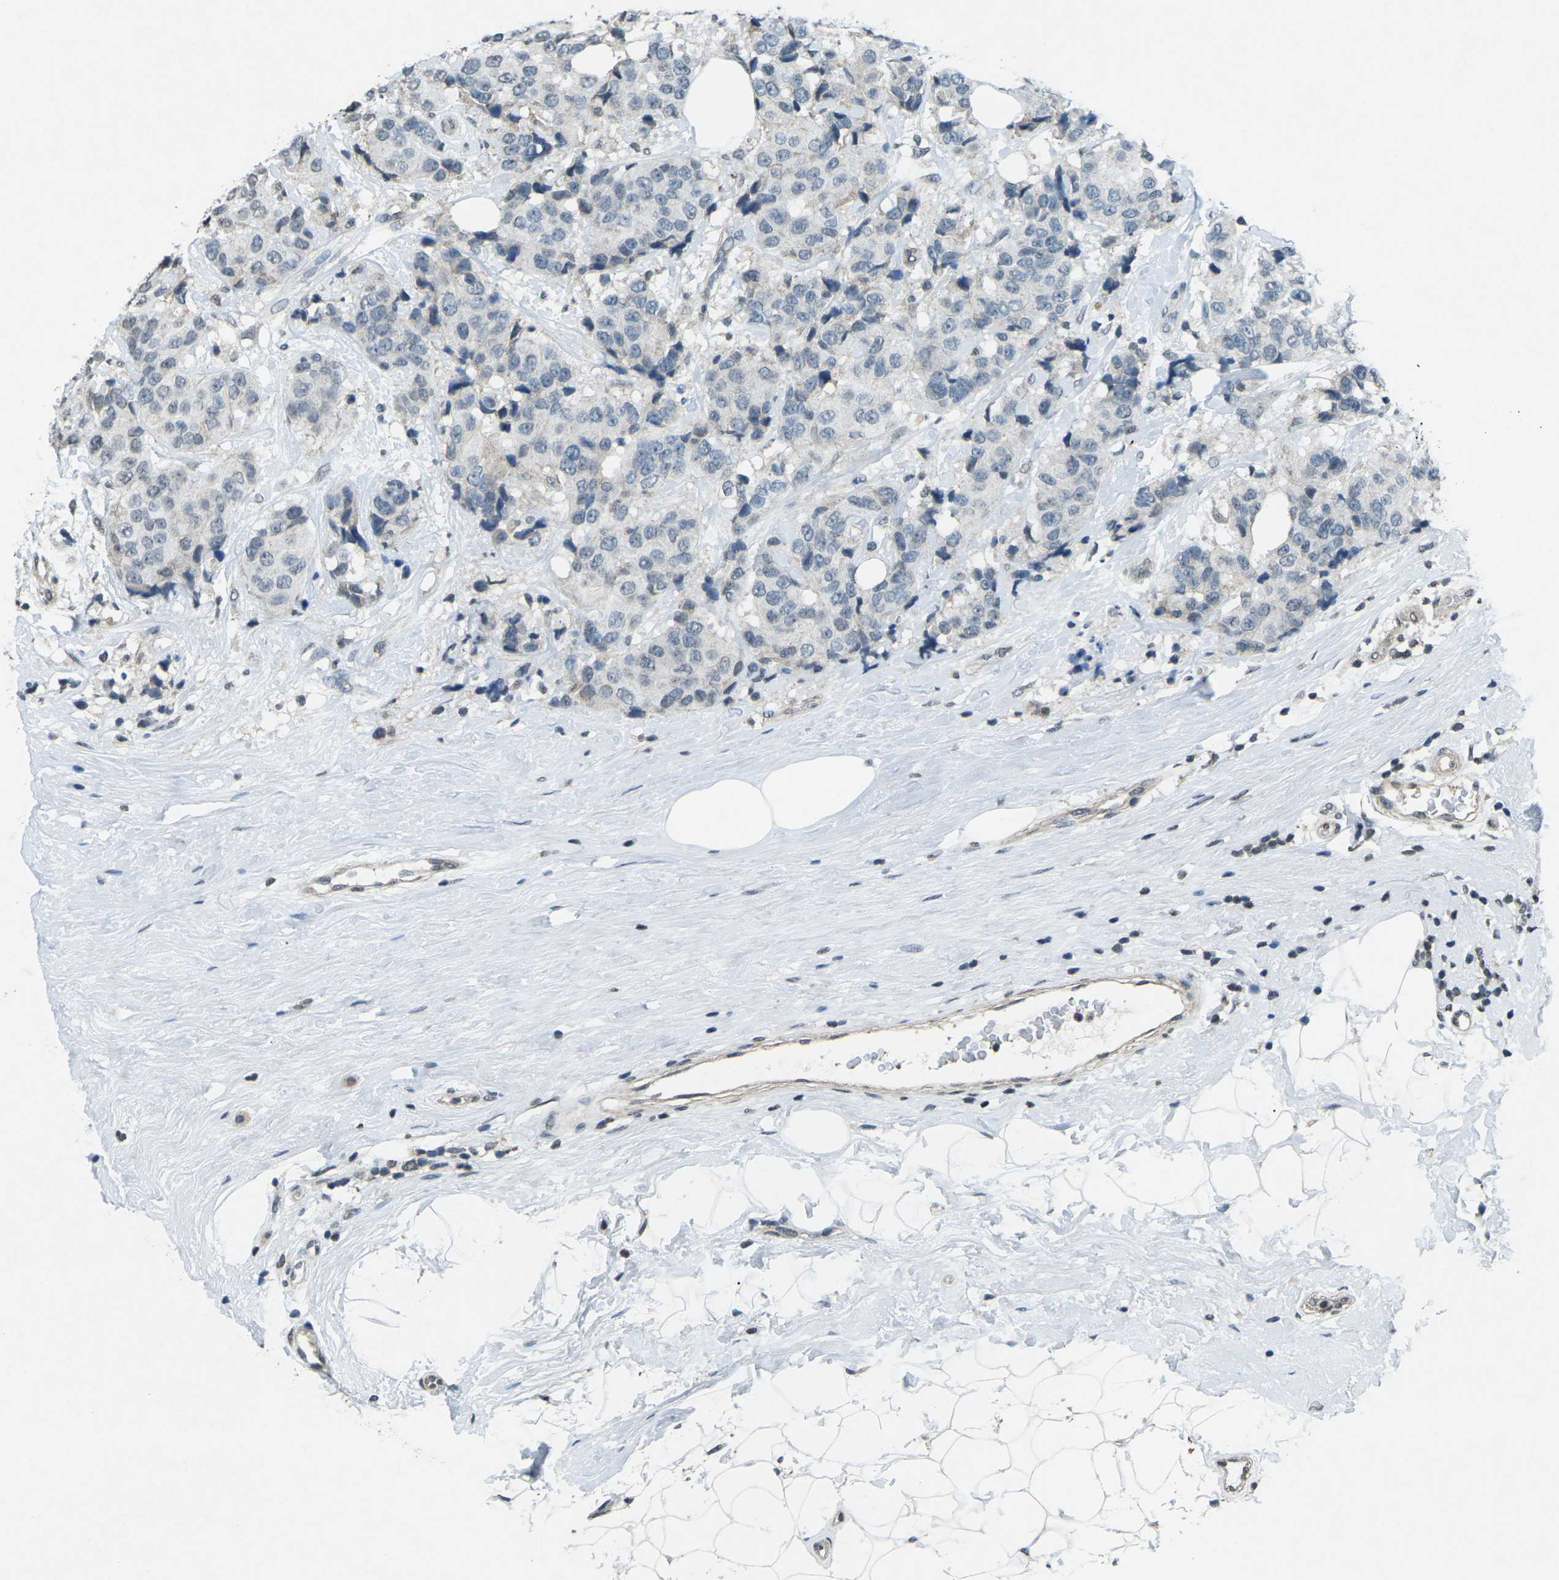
{"staining": {"intensity": "negative", "quantity": "none", "location": "none"}, "tissue": "breast cancer", "cell_type": "Tumor cells", "image_type": "cancer", "snomed": [{"axis": "morphology", "description": "Normal tissue, NOS"}, {"axis": "morphology", "description": "Duct carcinoma"}, {"axis": "topography", "description": "Breast"}], "caption": "This is an IHC image of human breast invasive ductal carcinoma. There is no positivity in tumor cells.", "gene": "TFR2", "patient": {"sex": "female", "age": 39}}